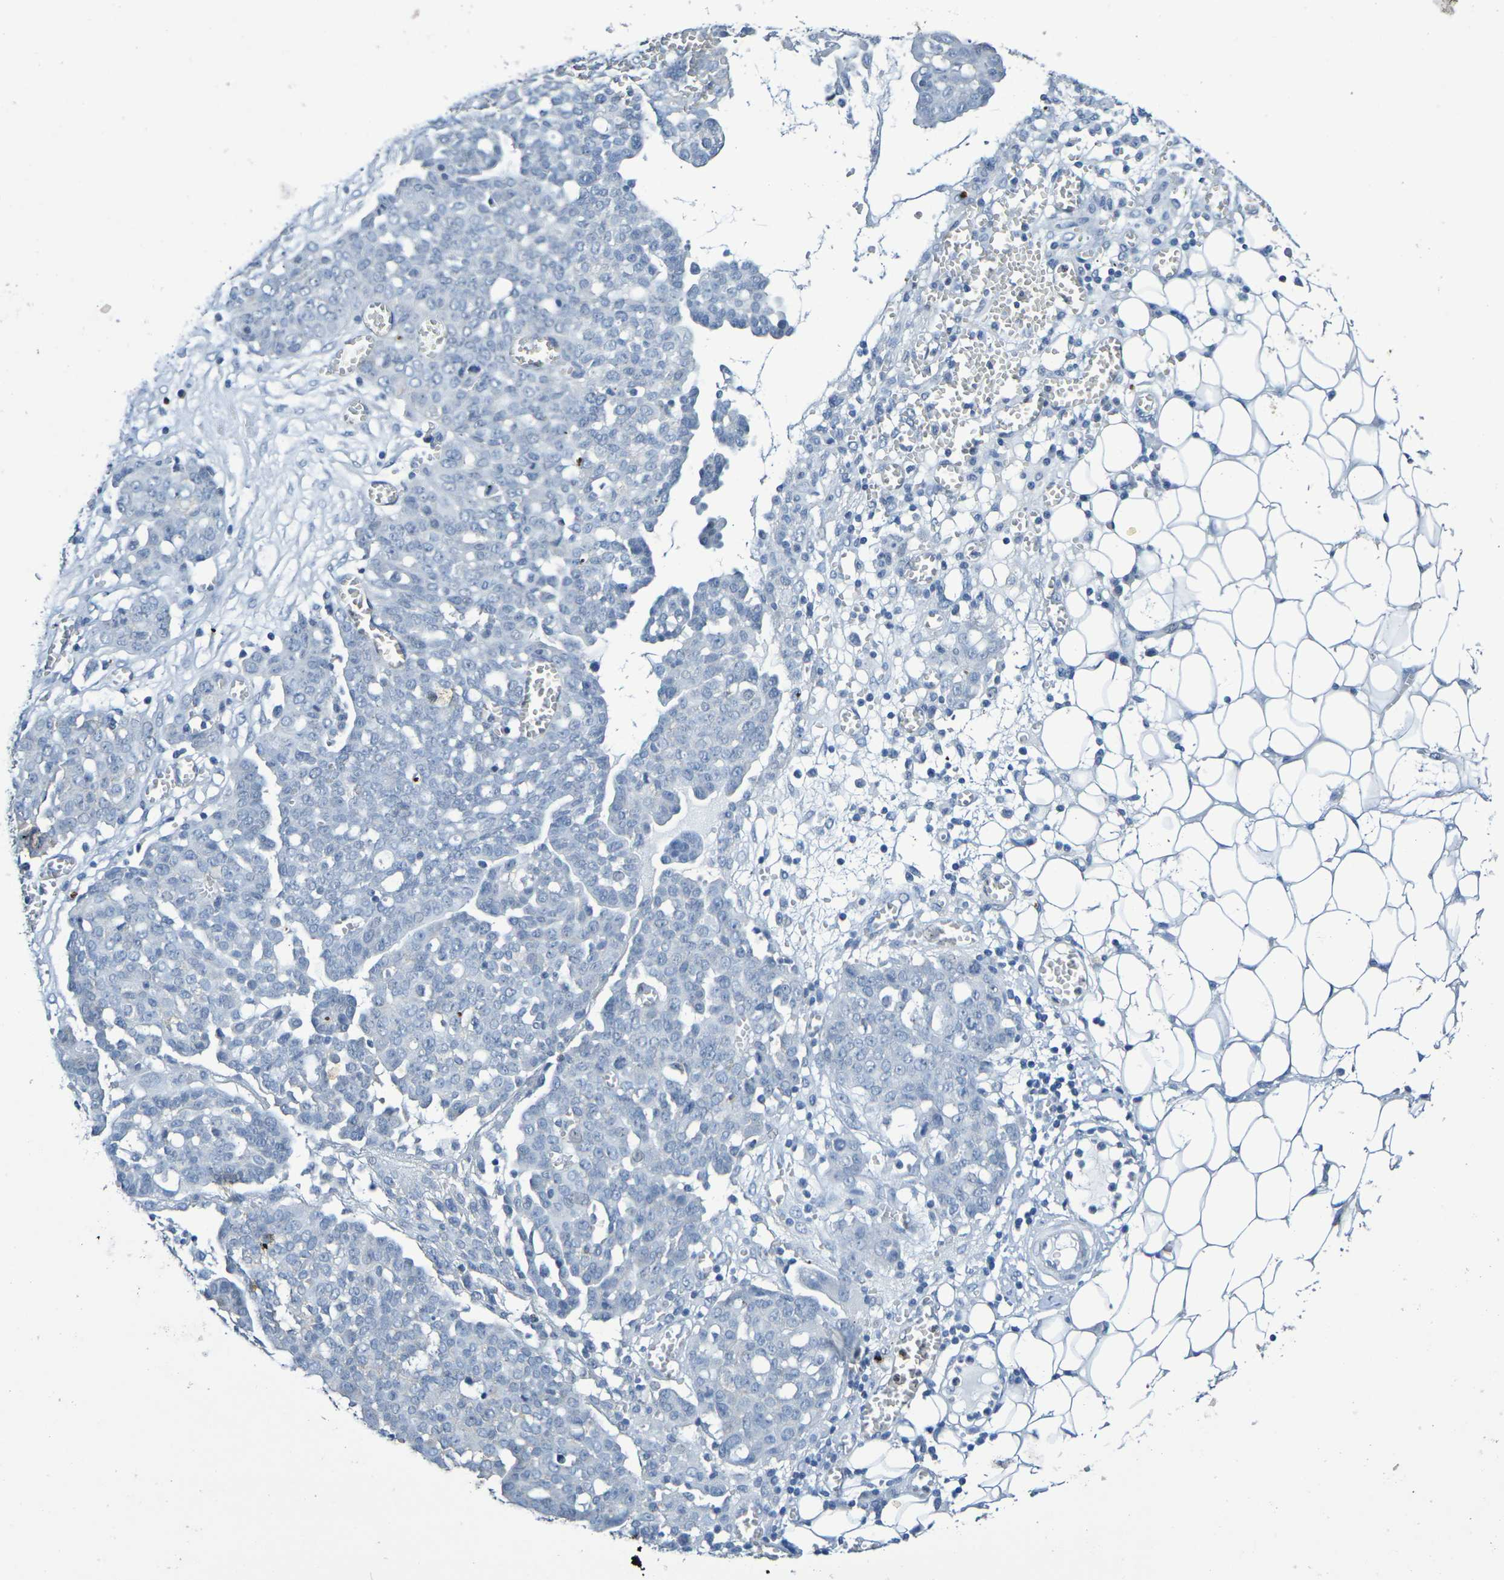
{"staining": {"intensity": "negative", "quantity": "none", "location": "none"}, "tissue": "ovarian cancer", "cell_type": "Tumor cells", "image_type": "cancer", "snomed": [{"axis": "morphology", "description": "Cystadenocarcinoma, serous, NOS"}, {"axis": "topography", "description": "Soft tissue"}, {"axis": "topography", "description": "Ovary"}], "caption": "This is an immunohistochemistry (IHC) micrograph of human ovarian cancer (serous cystadenocarcinoma). There is no staining in tumor cells.", "gene": "CHRNB1", "patient": {"sex": "female", "age": 57}}